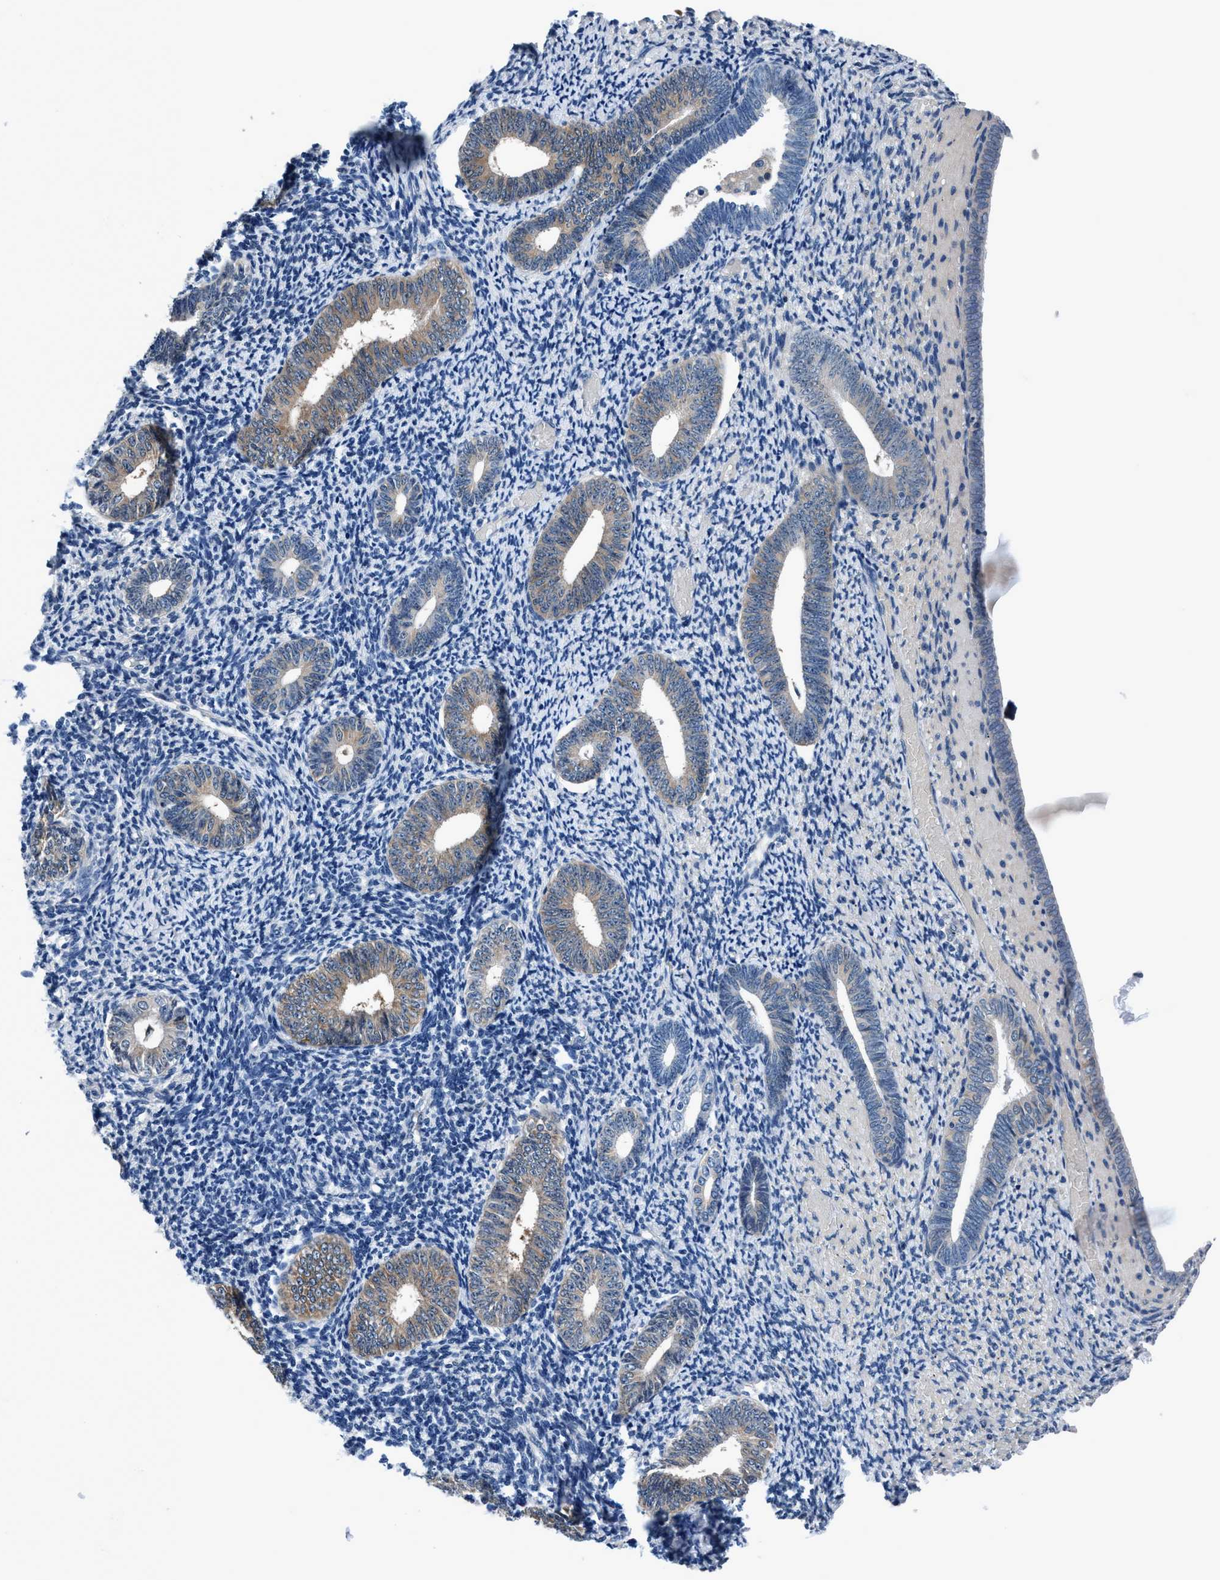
{"staining": {"intensity": "negative", "quantity": "none", "location": "none"}, "tissue": "endometrium", "cell_type": "Cells in endometrial stroma", "image_type": "normal", "snomed": [{"axis": "morphology", "description": "Normal tissue, NOS"}, {"axis": "topography", "description": "Endometrium"}], "caption": "An immunohistochemistry image of unremarkable endometrium is shown. There is no staining in cells in endometrial stroma of endometrium.", "gene": "TMEM94", "patient": {"sex": "female", "age": 66}}